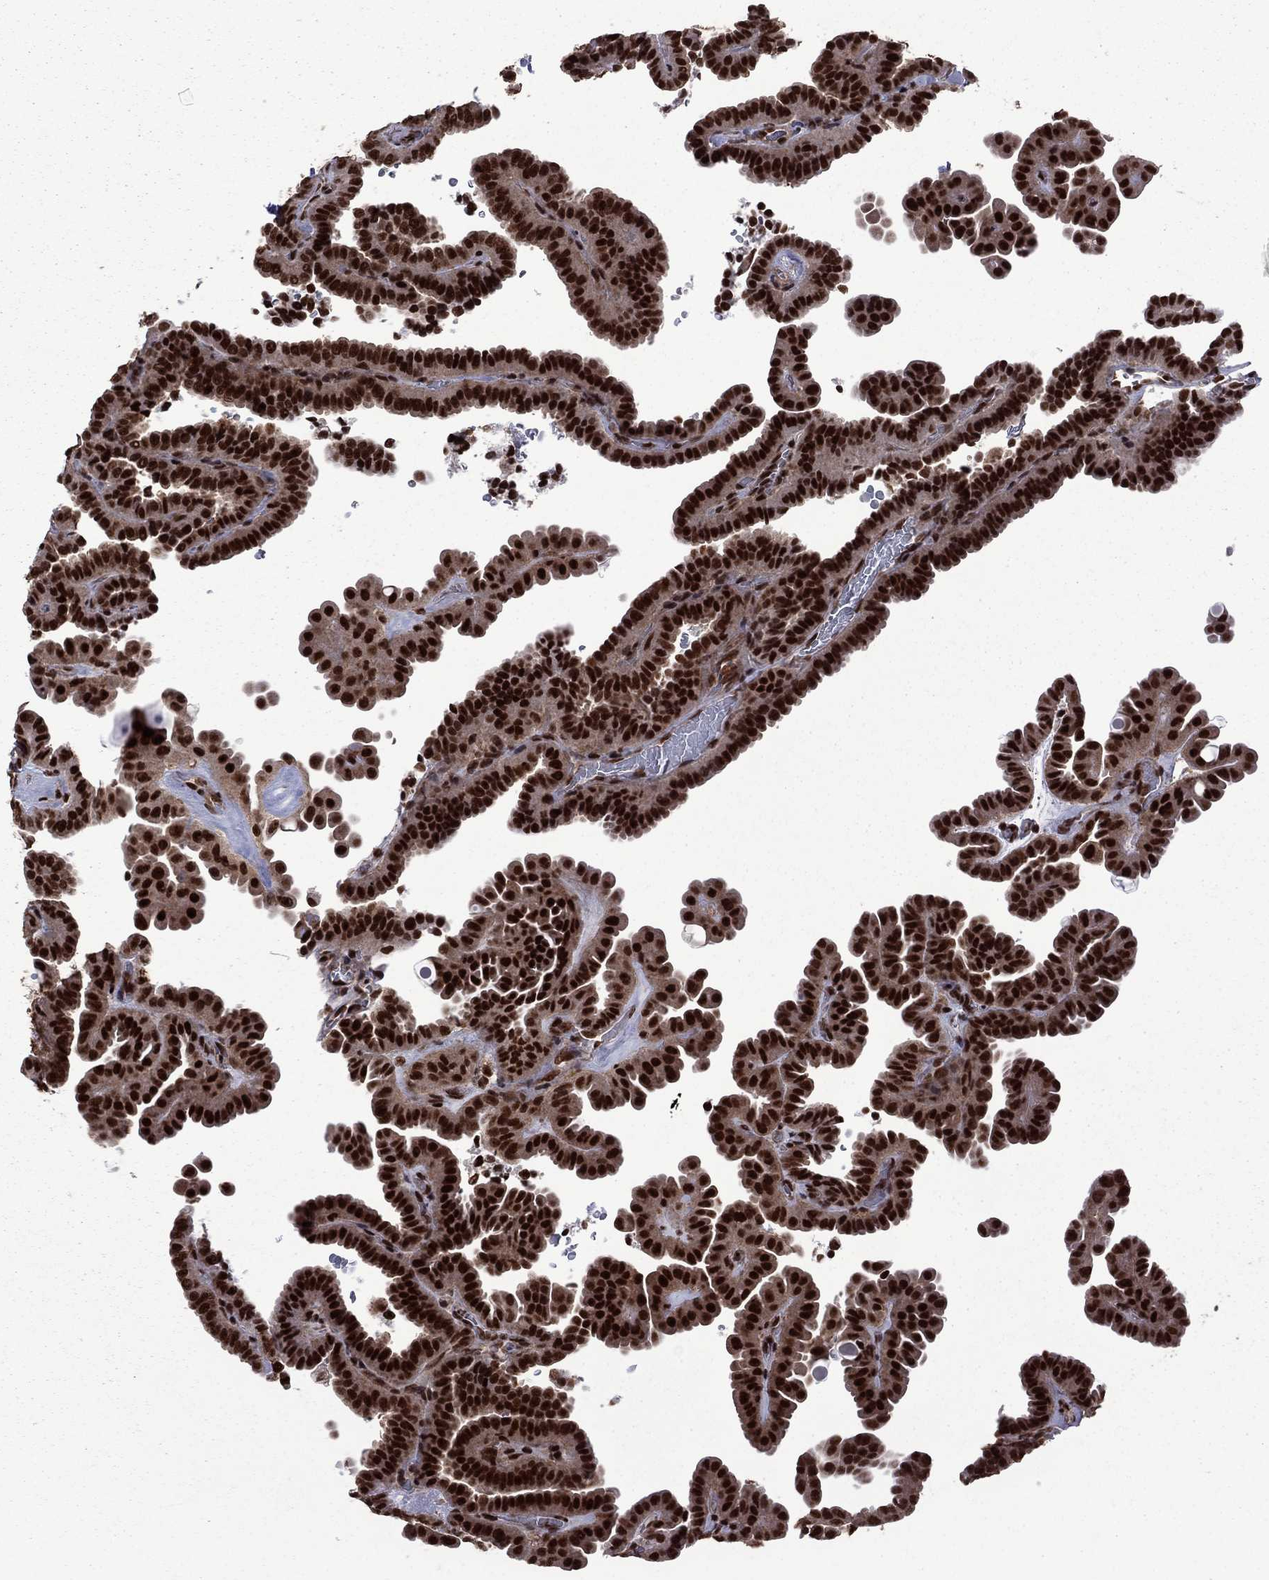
{"staining": {"intensity": "strong", "quantity": ">75%", "location": "nuclear"}, "tissue": "thyroid cancer", "cell_type": "Tumor cells", "image_type": "cancer", "snomed": [{"axis": "morphology", "description": "Papillary adenocarcinoma, NOS"}, {"axis": "topography", "description": "Thyroid gland"}], "caption": "Immunohistochemical staining of human papillary adenocarcinoma (thyroid) reveals high levels of strong nuclear positivity in approximately >75% of tumor cells.", "gene": "MED25", "patient": {"sex": "female", "age": 39}}